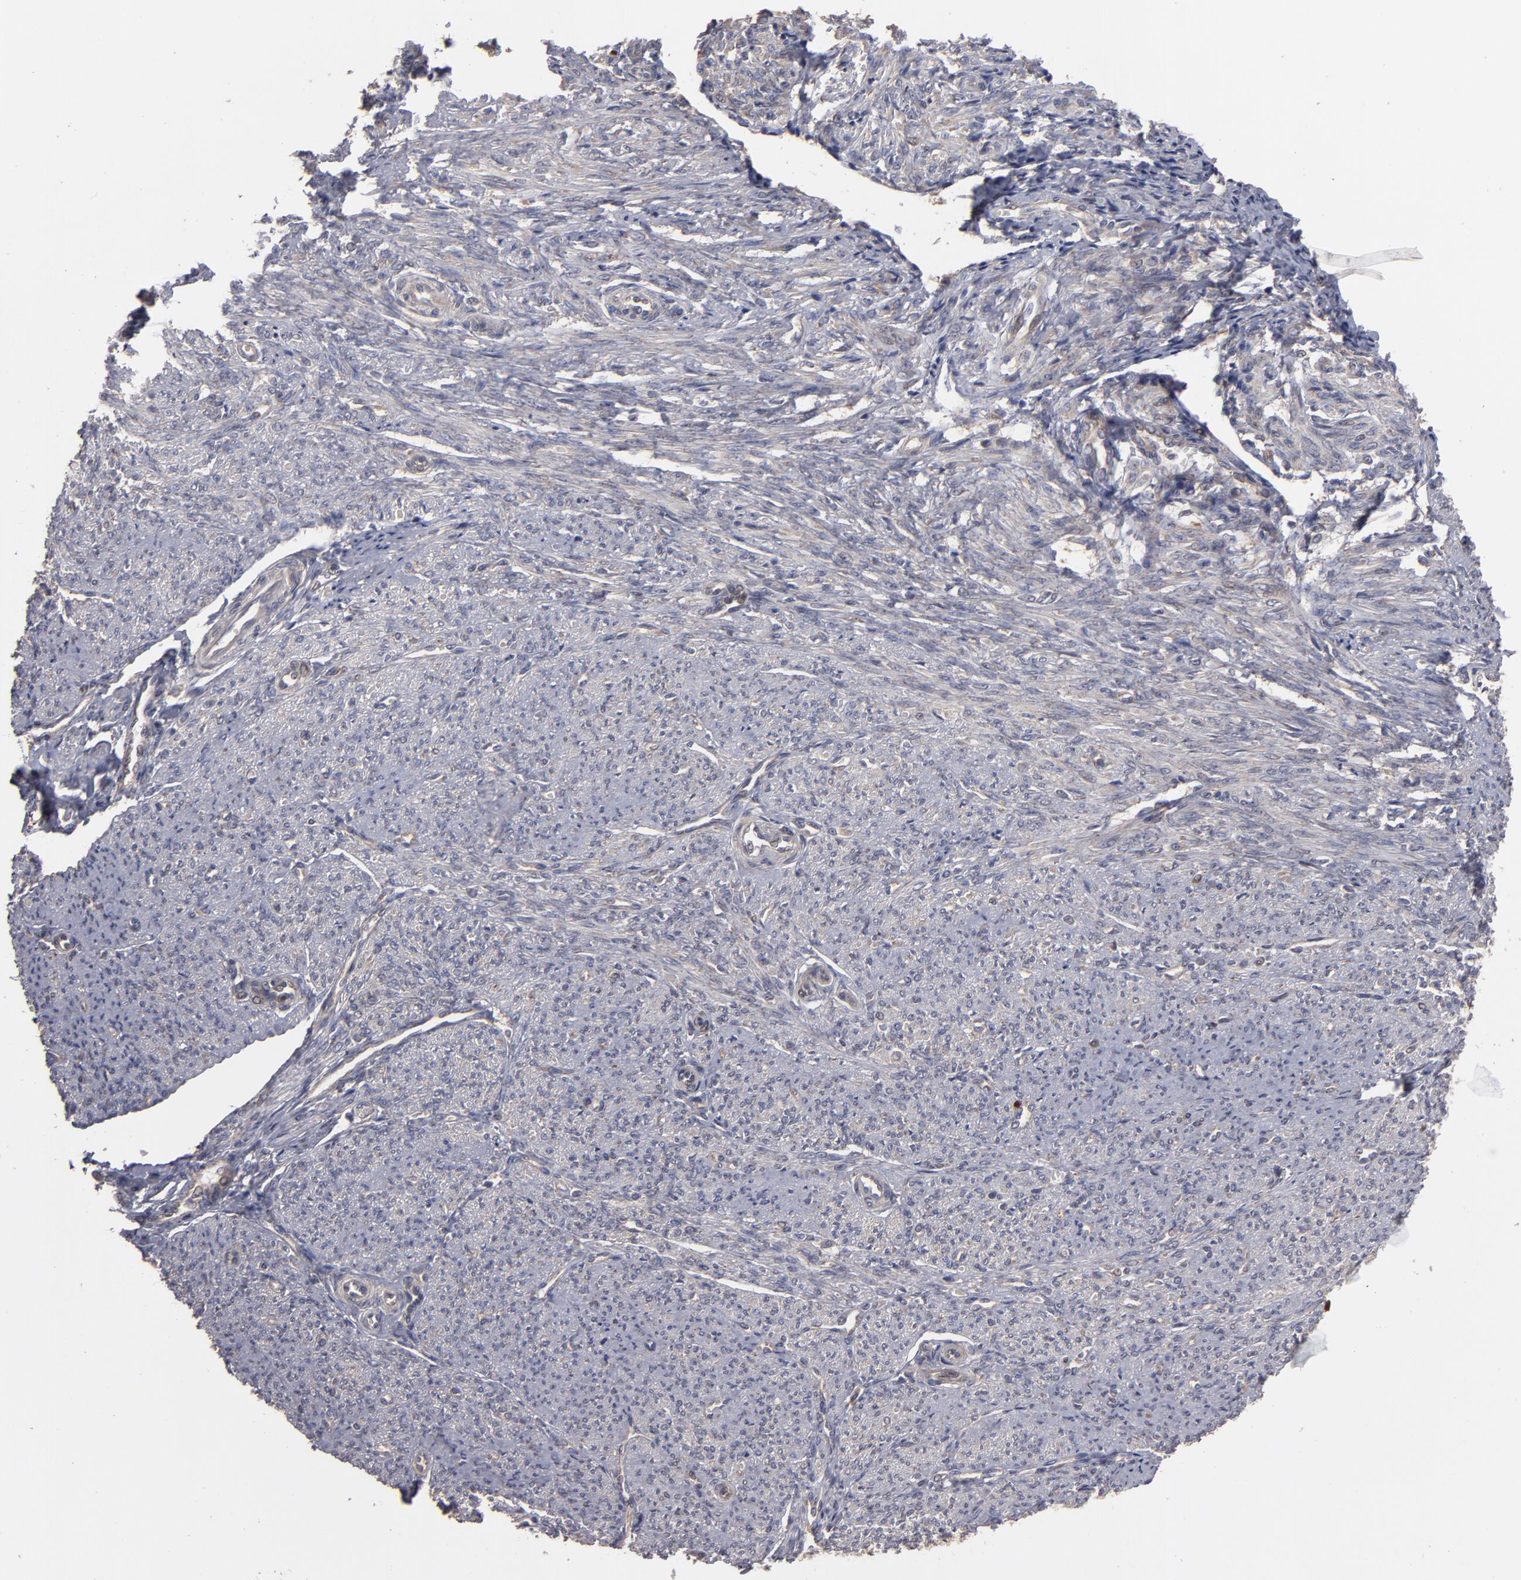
{"staining": {"intensity": "weak", "quantity": ">75%", "location": "cytoplasmic/membranous"}, "tissue": "smooth muscle", "cell_type": "Smooth muscle cells", "image_type": "normal", "snomed": [{"axis": "morphology", "description": "Normal tissue, NOS"}, {"axis": "topography", "description": "Smooth muscle"}], "caption": "A micrograph of human smooth muscle stained for a protein shows weak cytoplasmic/membranous brown staining in smooth muscle cells. The staining is performed using DAB (3,3'-diaminobenzidine) brown chromogen to label protein expression. The nuclei are counter-stained blue using hematoxylin.", "gene": "SND1", "patient": {"sex": "female", "age": 65}}